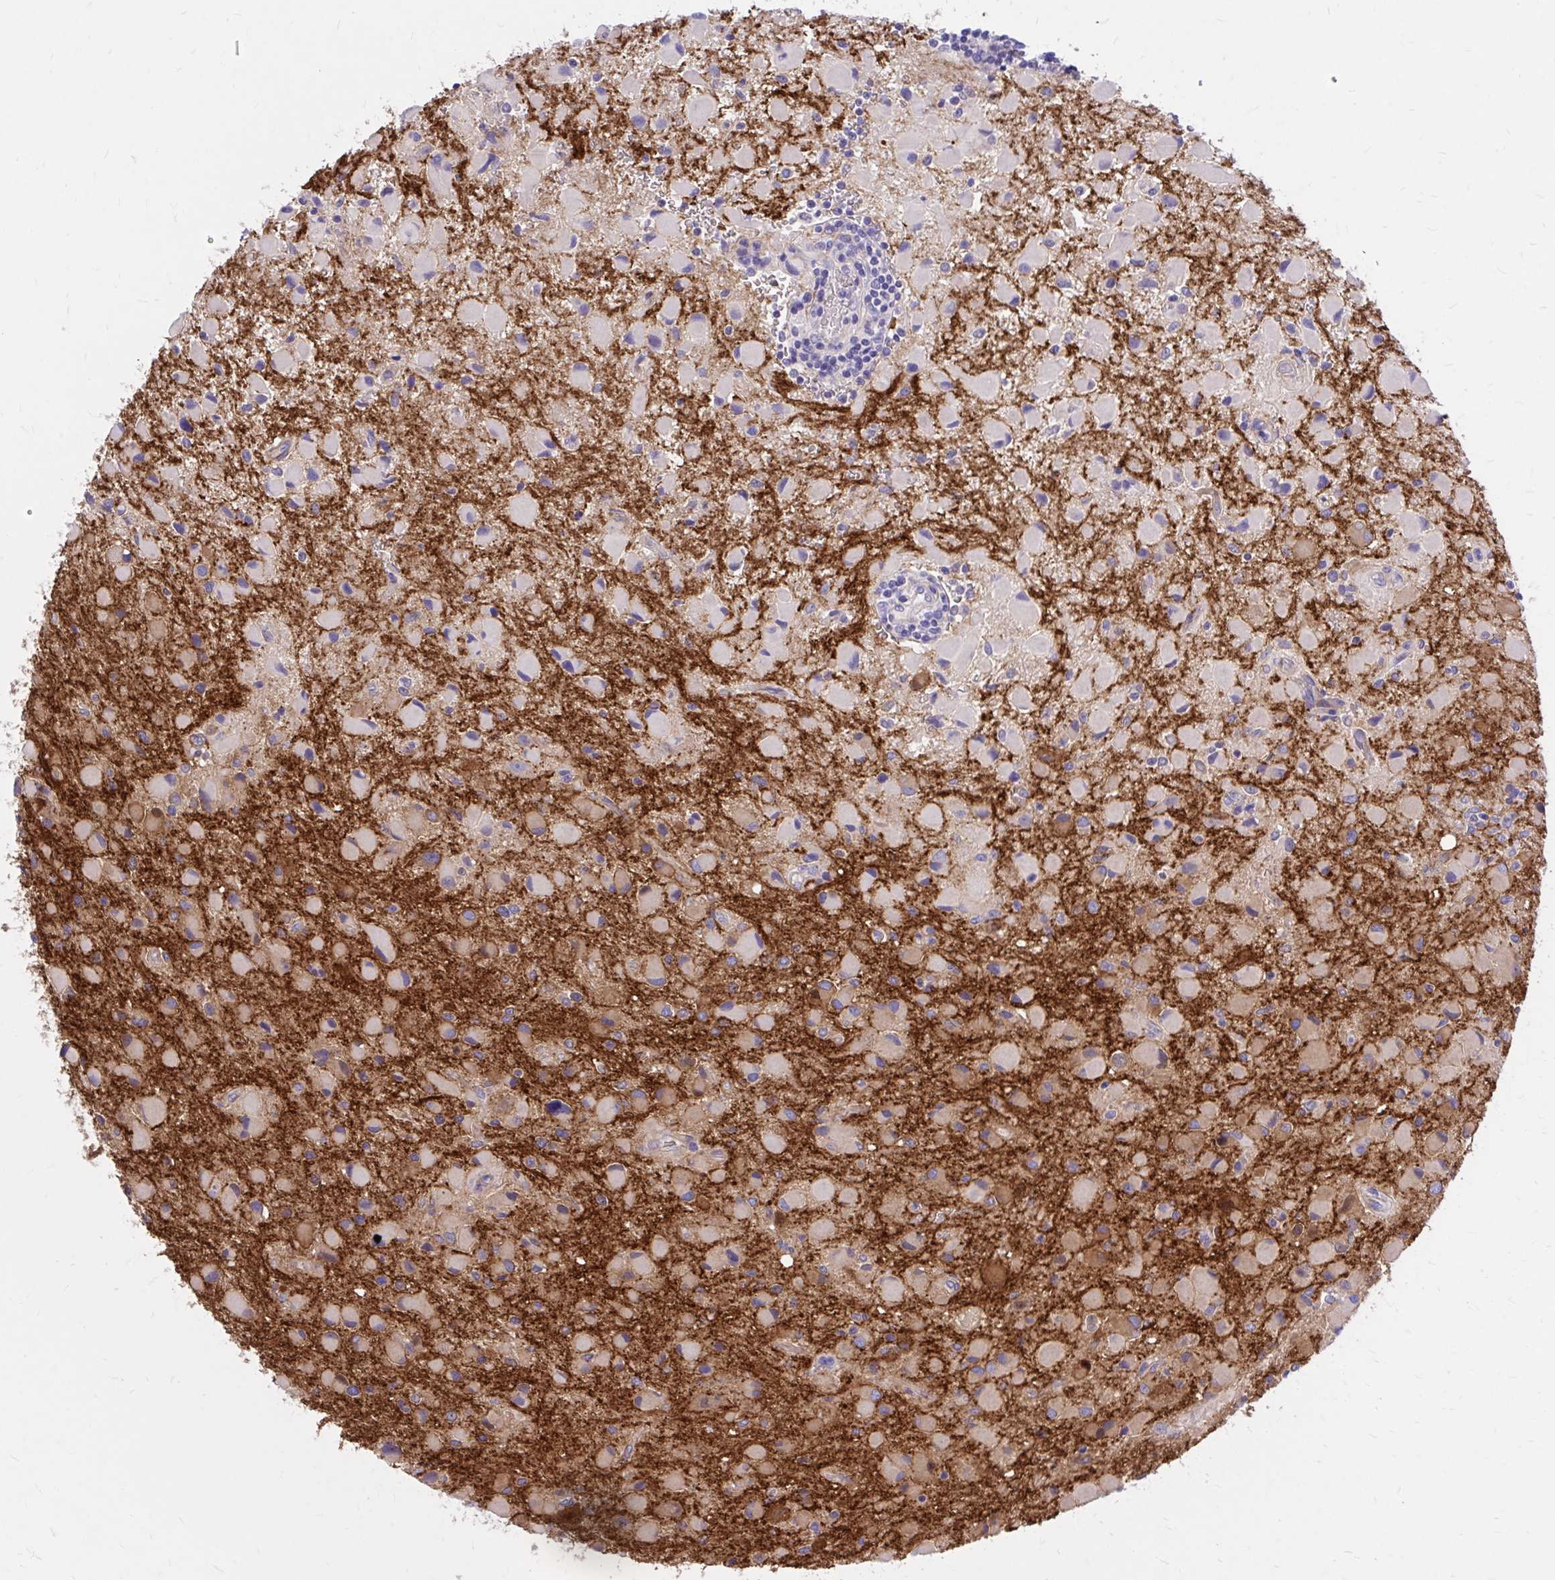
{"staining": {"intensity": "moderate", "quantity": "<25%", "location": "cytoplasmic/membranous"}, "tissue": "glioma", "cell_type": "Tumor cells", "image_type": "cancer", "snomed": [{"axis": "morphology", "description": "Glioma, malignant, Low grade"}, {"axis": "topography", "description": "Brain"}], "caption": "High-magnification brightfield microscopy of glioma stained with DAB (brown) and counterstained with hematoxylin (blue). tumor cells exhibit moderate cytoplasmic/membranous expression is appreciated in approximately<25% of cells.", "gene": "EPB41L1", "patient": {"sex": "female", "age": 32}}